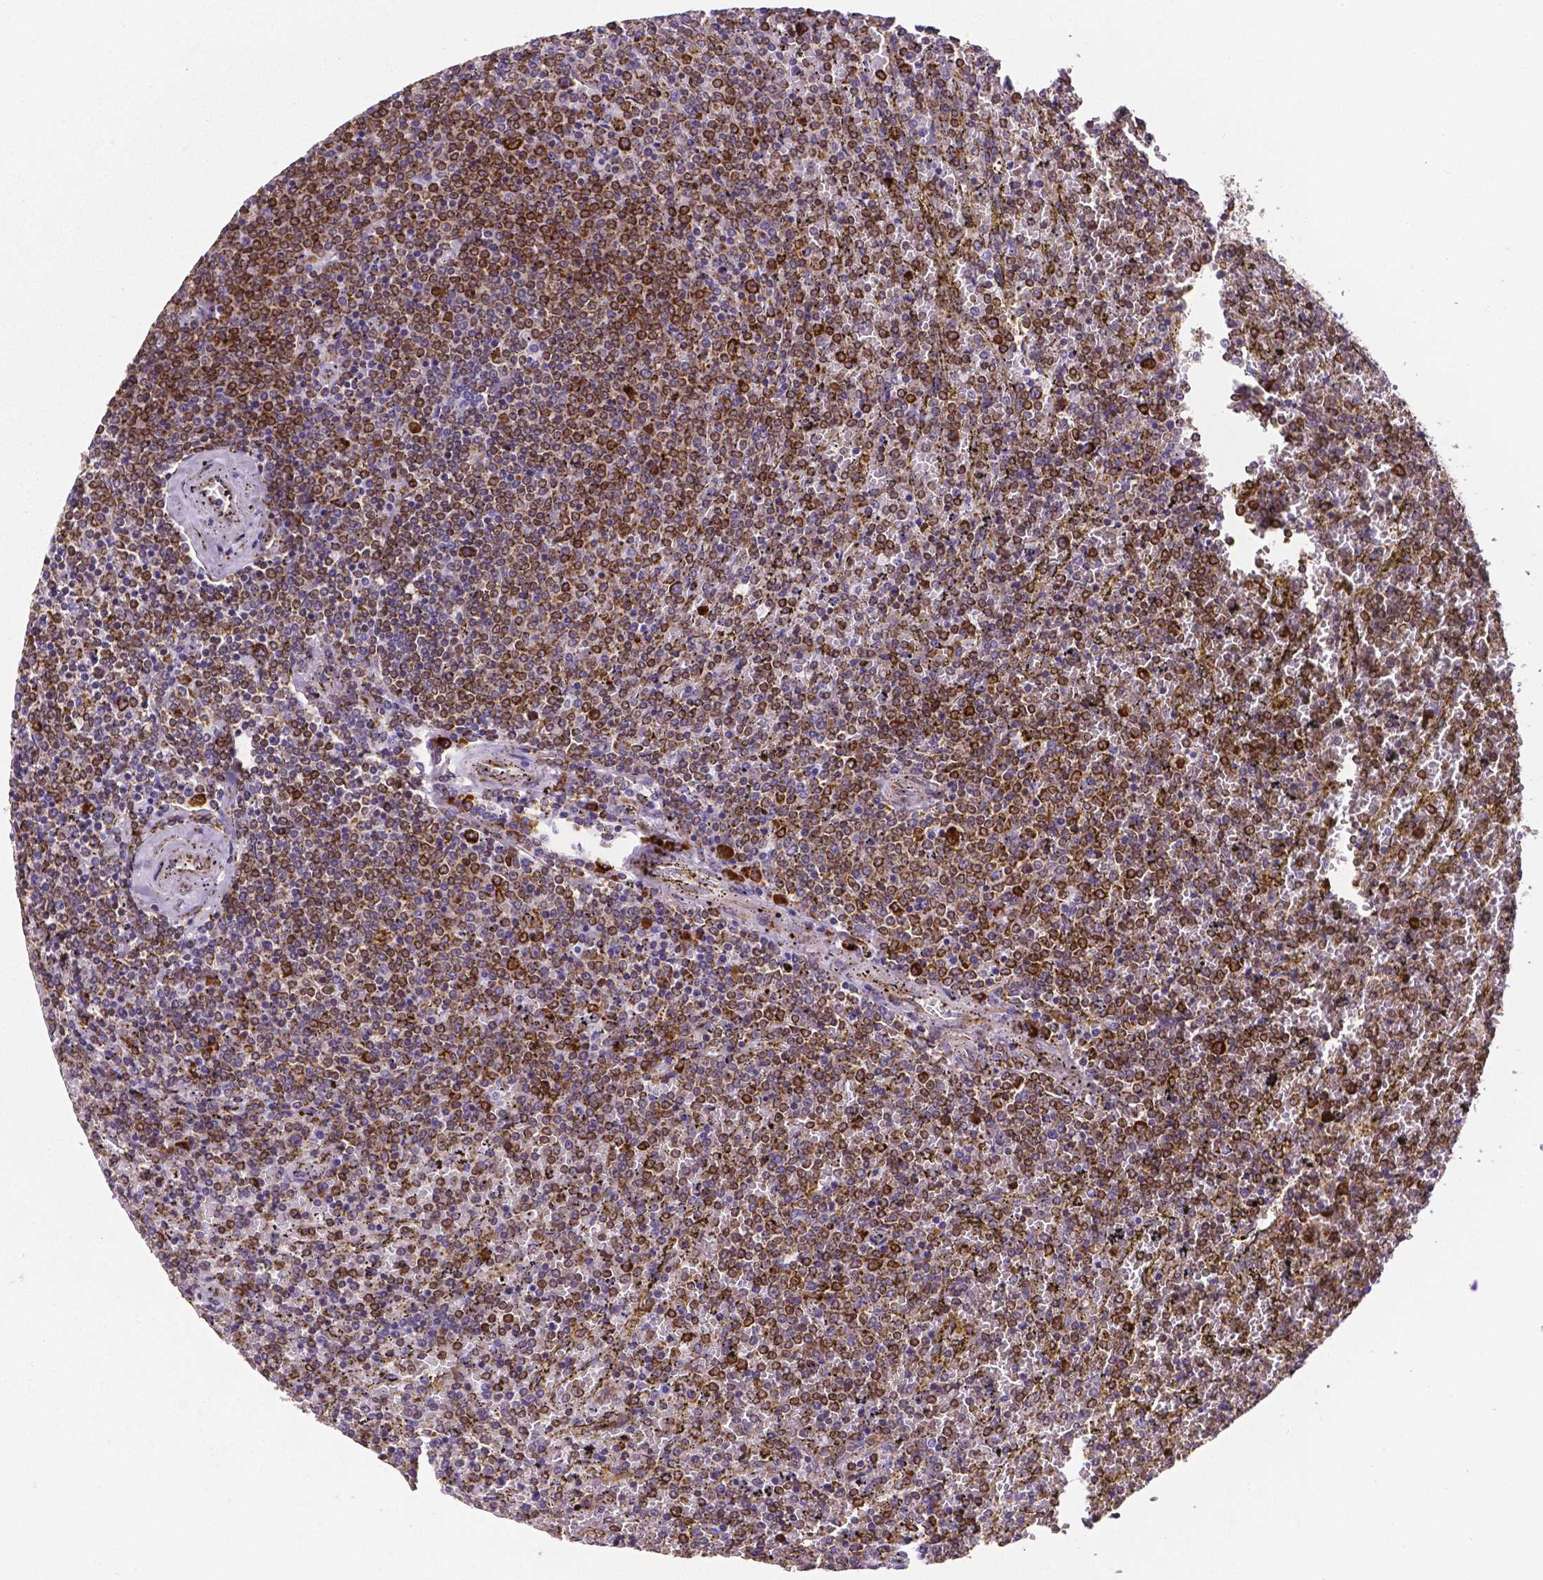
{"staining": {"intensity": "moderate", "quantity": "25%-75%", "location": "cytoplasmic/membranous"}, "tissue": "lymphoma", "cell_type": "Tumor cells", "image_type": "cancer", "snomed": [{"axis": "morphology", "description": "Malignant lymphoma, non-Hodgkin's type, Low grade"}, {"axis": "topography", "description": "Spleen"}], "caption": "There is medium levels of moderate cytoplasmic/membranous staining in tumor cells of malignant lymphoma, non-Hodgkin's type (low-grade), as demonstrated by immunohistochemical staining (brown color).", "gene": "MTDH", "patient": {"sex": "female", "age": 77}}